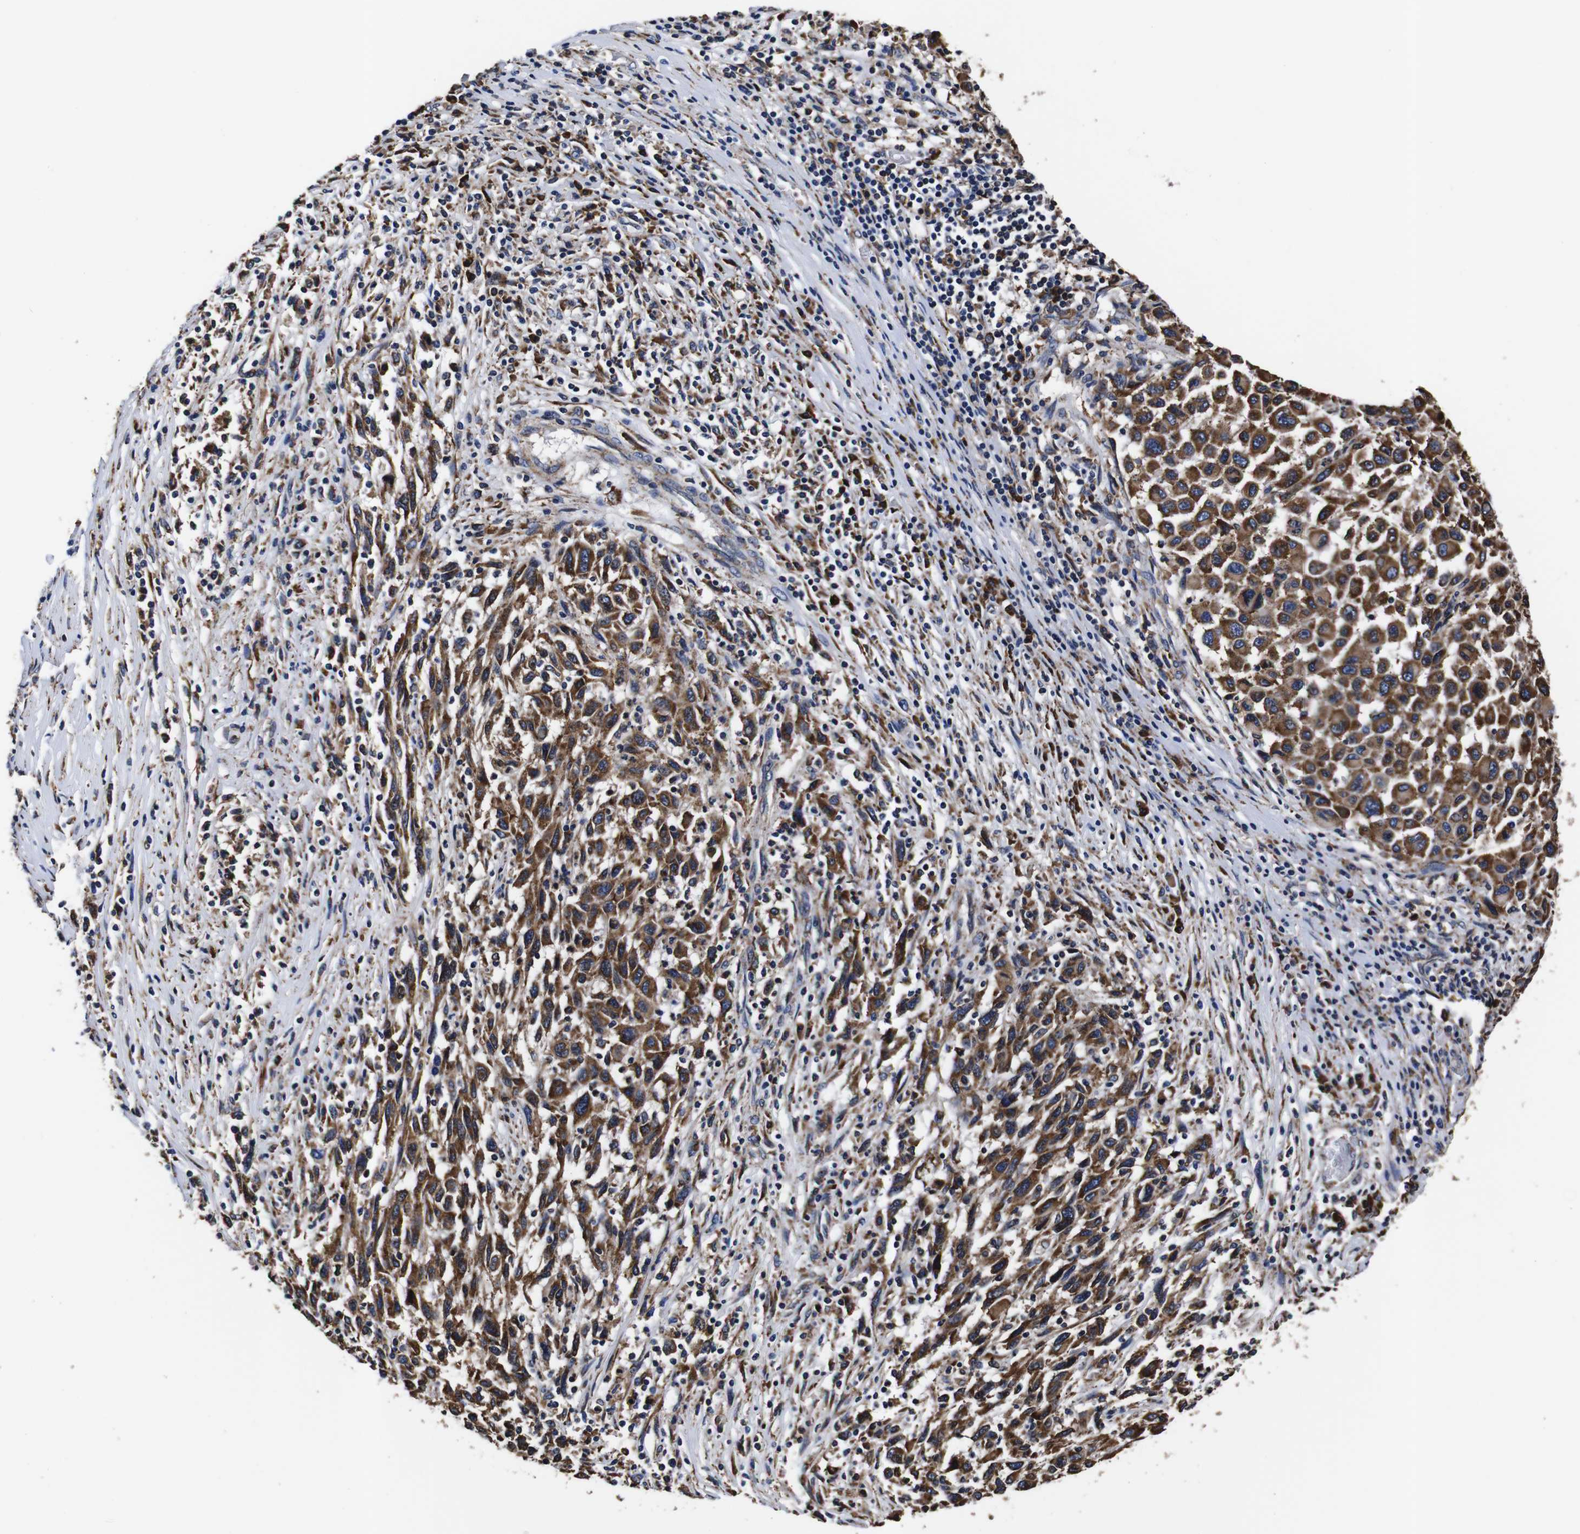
{"staining": {"intensity": "strong", "quantity": ">75%", "location": "cytoplasmic/membranous"}, "tissue": "melanoma", "cell_type": "Tumor cells", "image_type": "cancer", "snomed": [{"axis": "morphology", "description": "Malignant melanoma, Metastatic site"}, {"axis": "topography", "description": "Lymph node"}], "caption": "Malignant melanoma (metastatic site) tissue displays strong cytoplasmic/membranous positivity in approximately >75% of tumor cells", "gene": "PPIB", "patient": {"sex": "male", "age": 61}}